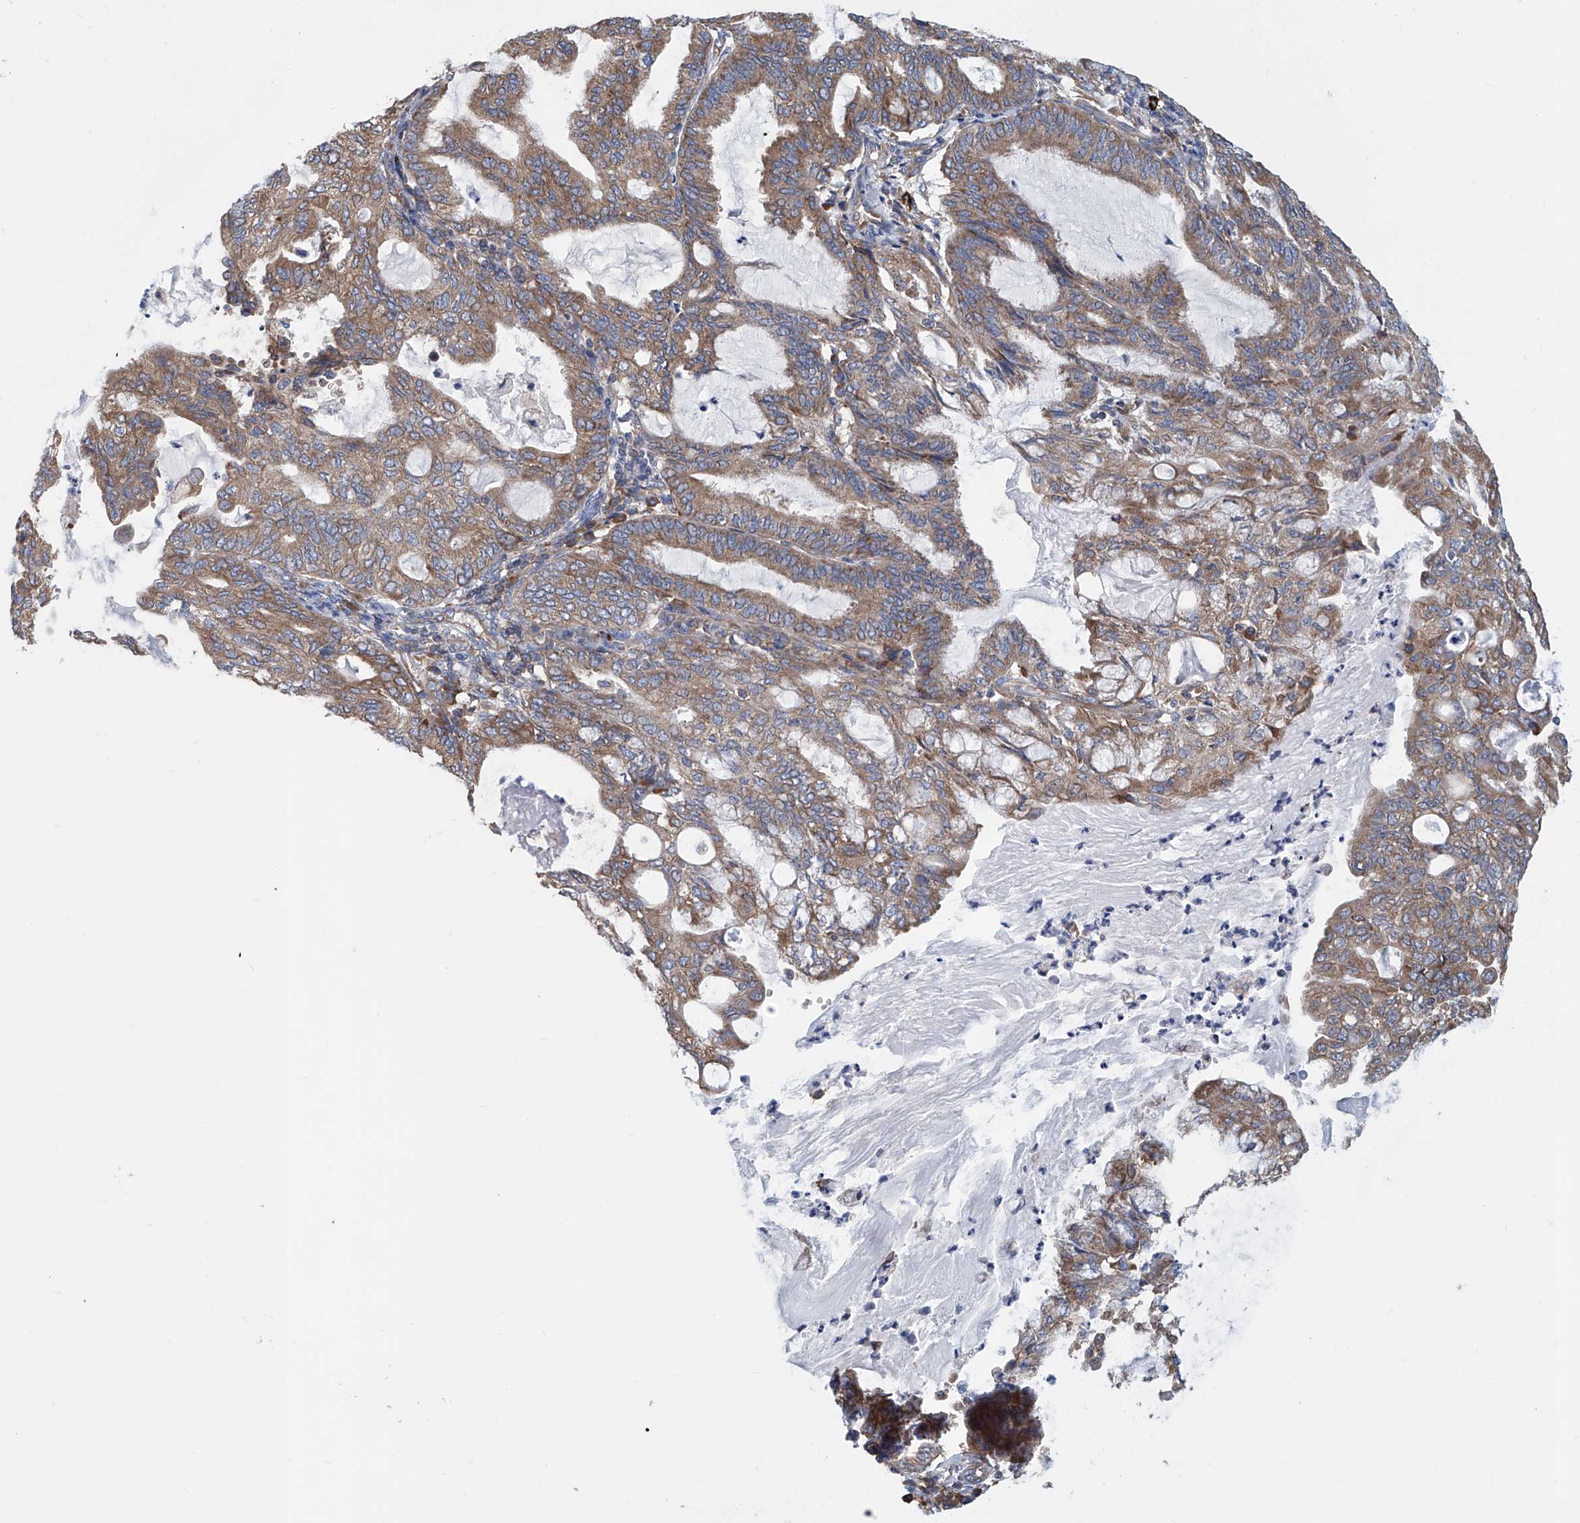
{"staining": {"intensity": "moderate", "quantity": ">75%", "location": "cytoplasmic/membranous"}, "tissue": "endometrial cancer", "cell_type": "Tumor cells", "image_type": "cancer", "snomed": [{"axis": "morphology", "description": "Adenocarcinoma, NOS"}, {"axis": "topography", "description": "Endometrium"}], "caption": "Human adenocarcinoma (endometrial) stained with a protein marker shows moderate staining in tumor cells.", "gene": "SENP2", "patient": {"sex": "female", "age": 86}}